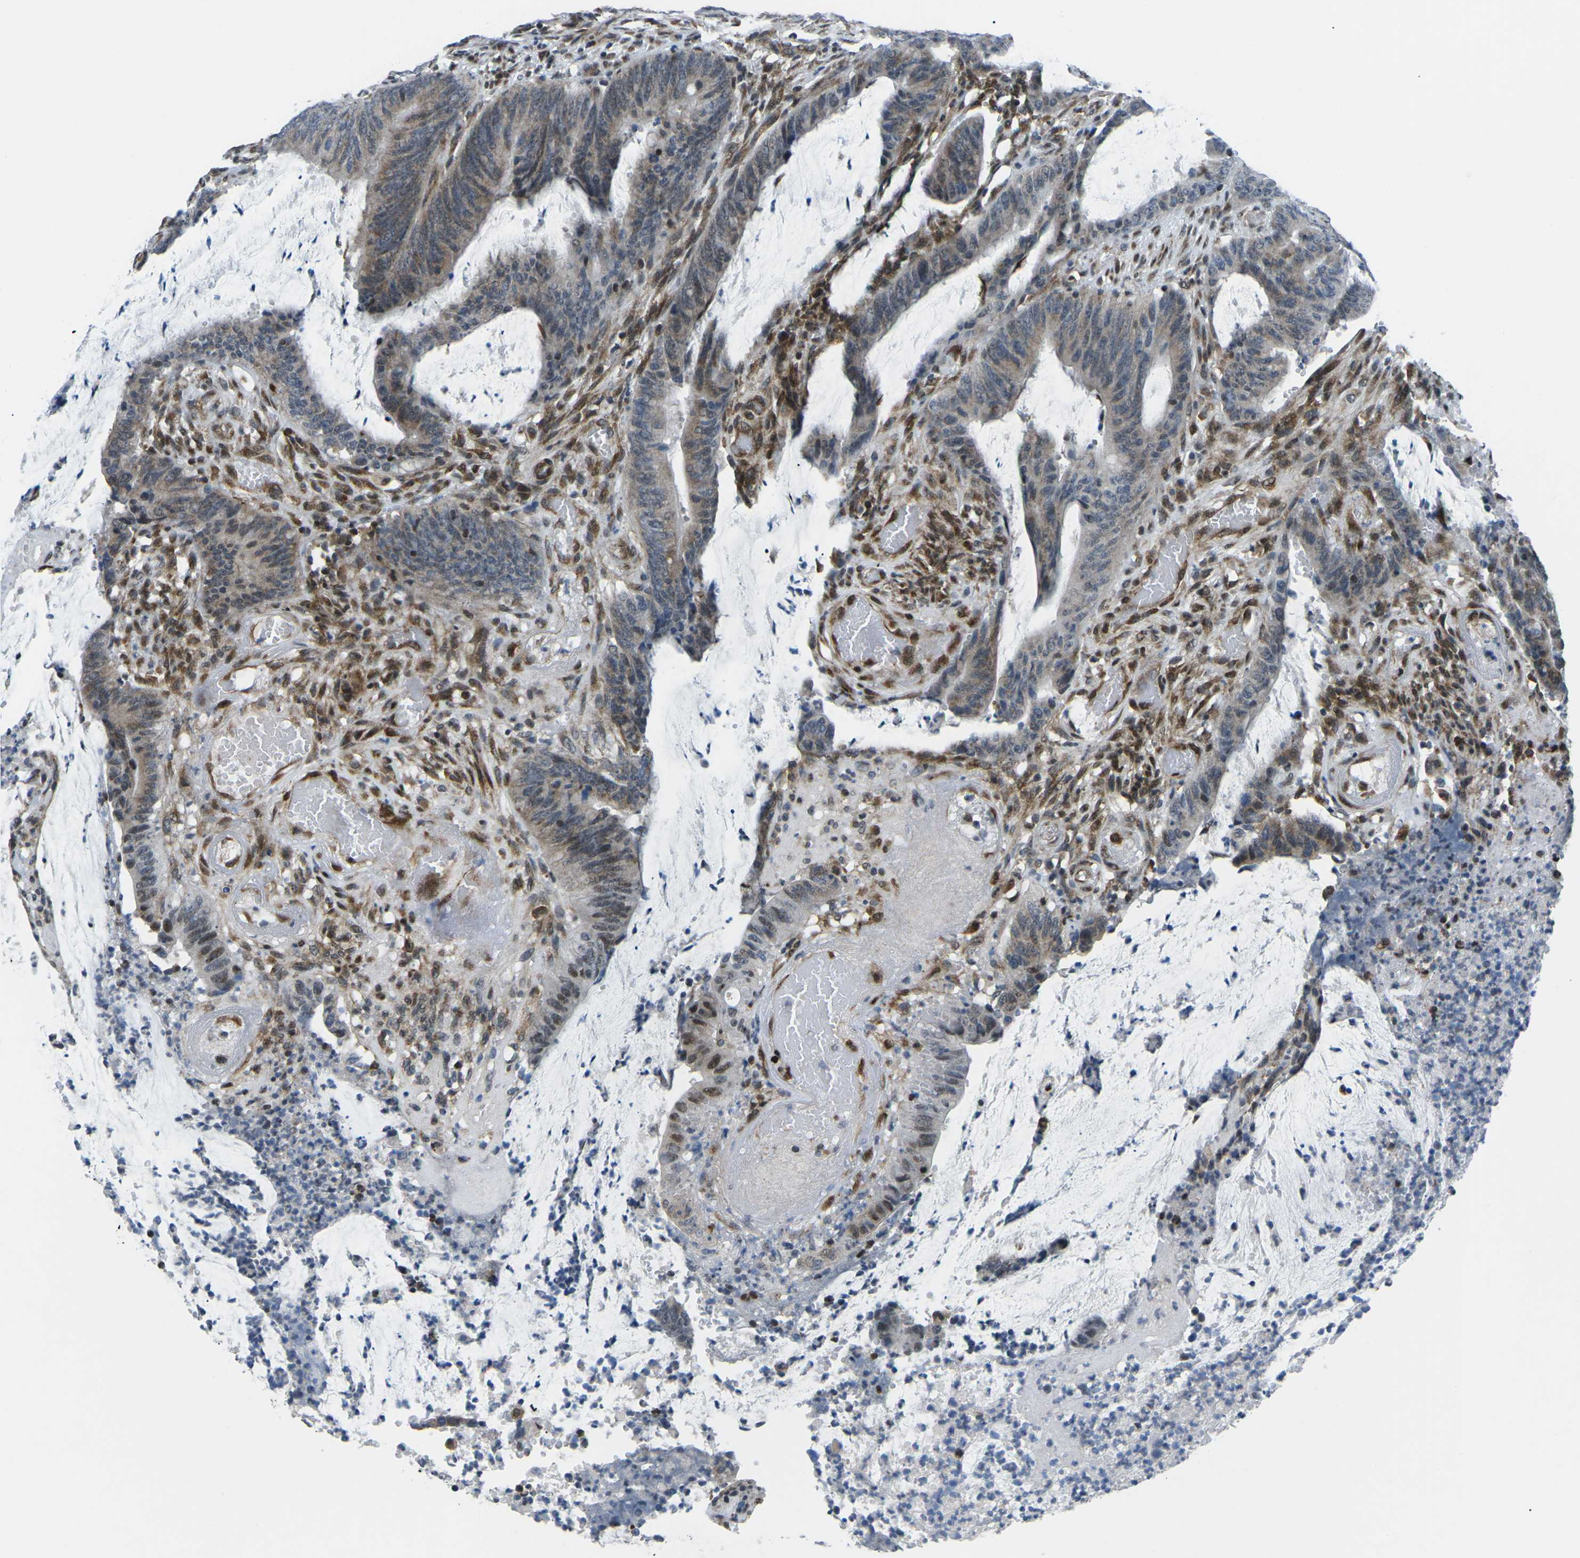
{"staining": {"intensity": "moderate", "quantity": "25%-75%", "location": "cytoplasmic/membranous,nuclear"}, "tissue": "colorectal cancer", "cell_type": "Tumor cells", "image_type": "cancer", "snomed": [{"axis": "morphology", "description": "Adenocarcinoma, NOS"}, {"axis": "topography", "description": "Rectum"}], "caption": "IHC staining of colorectal cancer, which shows medium levels of moderate cytoplasmic/membranous and nuclear positivity in approximately 25%-75% of tumor cells indicating moderate cytoplasmic/membranous and nuclear protein positivity. The staining was performed using DAB (3,3'-diaminobenzidine) (brown) for protein detection and nuclei were counterstained in hematoxylin (blue).", "gene": "MBNL1", "patient": {"sex": "female", "age": 66}}